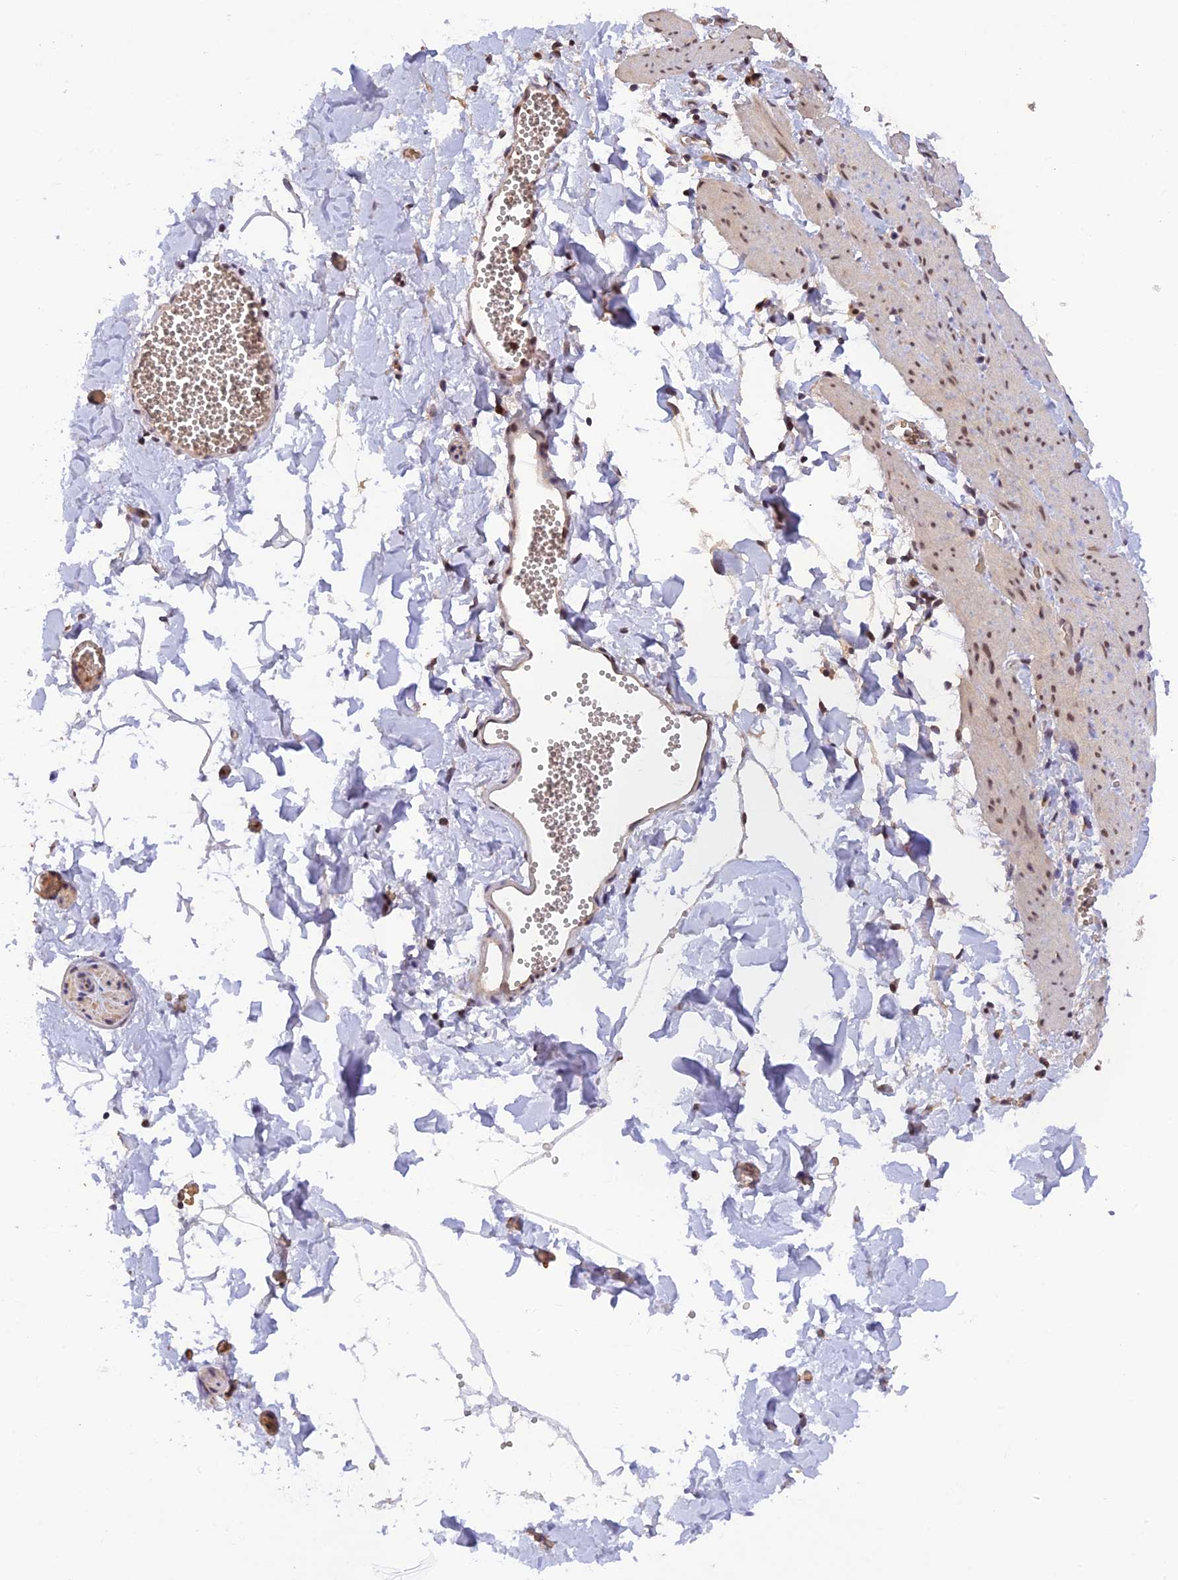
{"staining": {"intensity": "weak", "quantity": "25%-75%", "location": "nuclear"}, "tissue": "adipose tissue", "cell_type": "Adipocytes", "image_type": "normal", "snomed": [{"axis": "morphology", "description": "Normal tissue, NOS"}, {"axis": "topography", "description": "Gallbladder"}, {"axis": "topography", "description": "Peripheral nerve tissue"}], "caption": "This image reveals normal adipose tissue stained with IHC to label a protein in brown. The nuclear of adipocytes show weak positivity for the protein. Nuclei are counter-stained blue.", "gene": "ZNF436", "patient": {"sex": "male", "age": 38}}